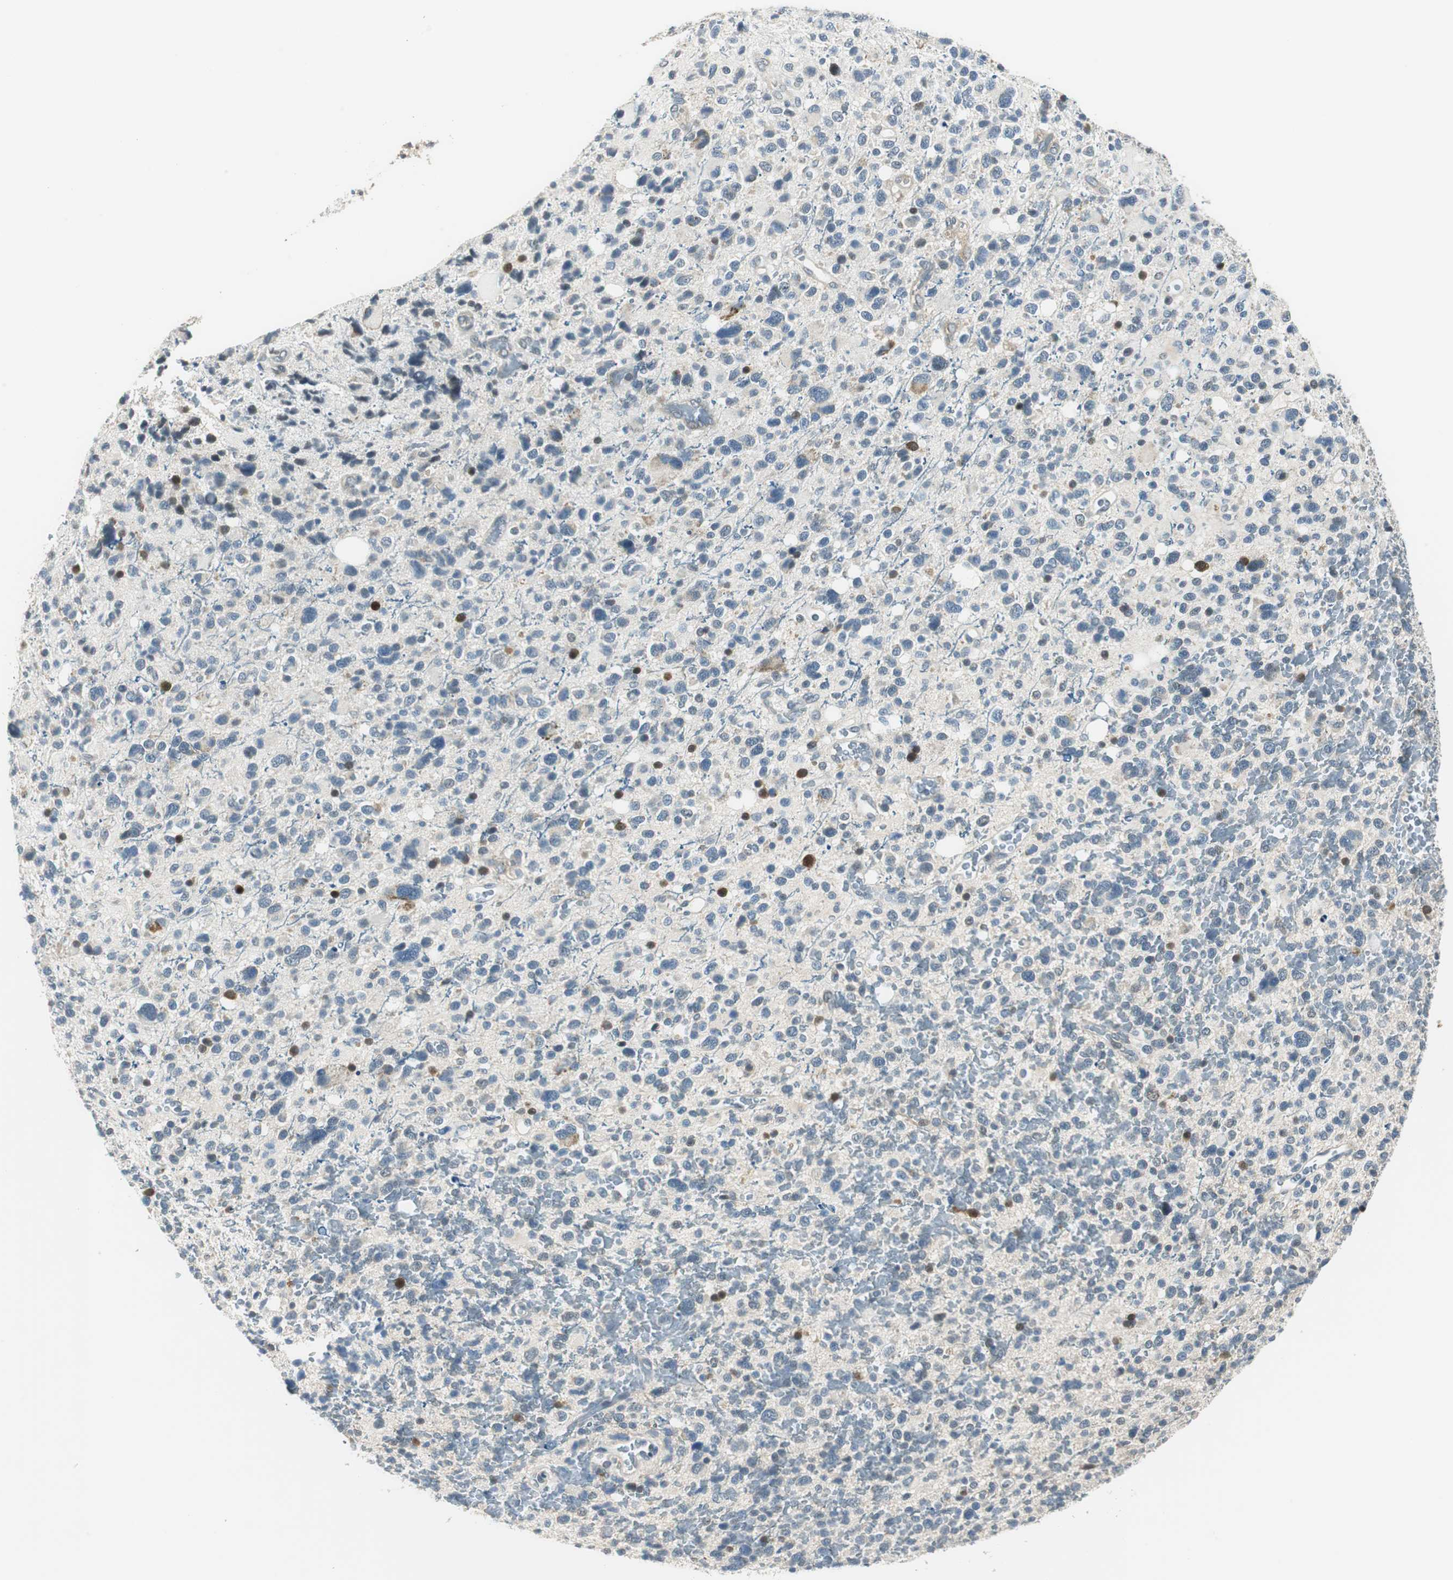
{"staining": {"intensity": "moderate", "quantity": "<25%", "location": "nuclear"}, "tissue": "glioma", "cell_type": "Tumor cells", "image_type": "cancer", "snomed": [{"axis": "morphology", "description": "Glioma, malignant, High grade"}, {"axis": "topography", "description": "Brain"}], "caption": "Malignant high-grade glioma stained for a protein reveals moderate nuclear positivity in tumor cells.", "gene": "ME1", "patient": {"sex": "male", "age": 48}}